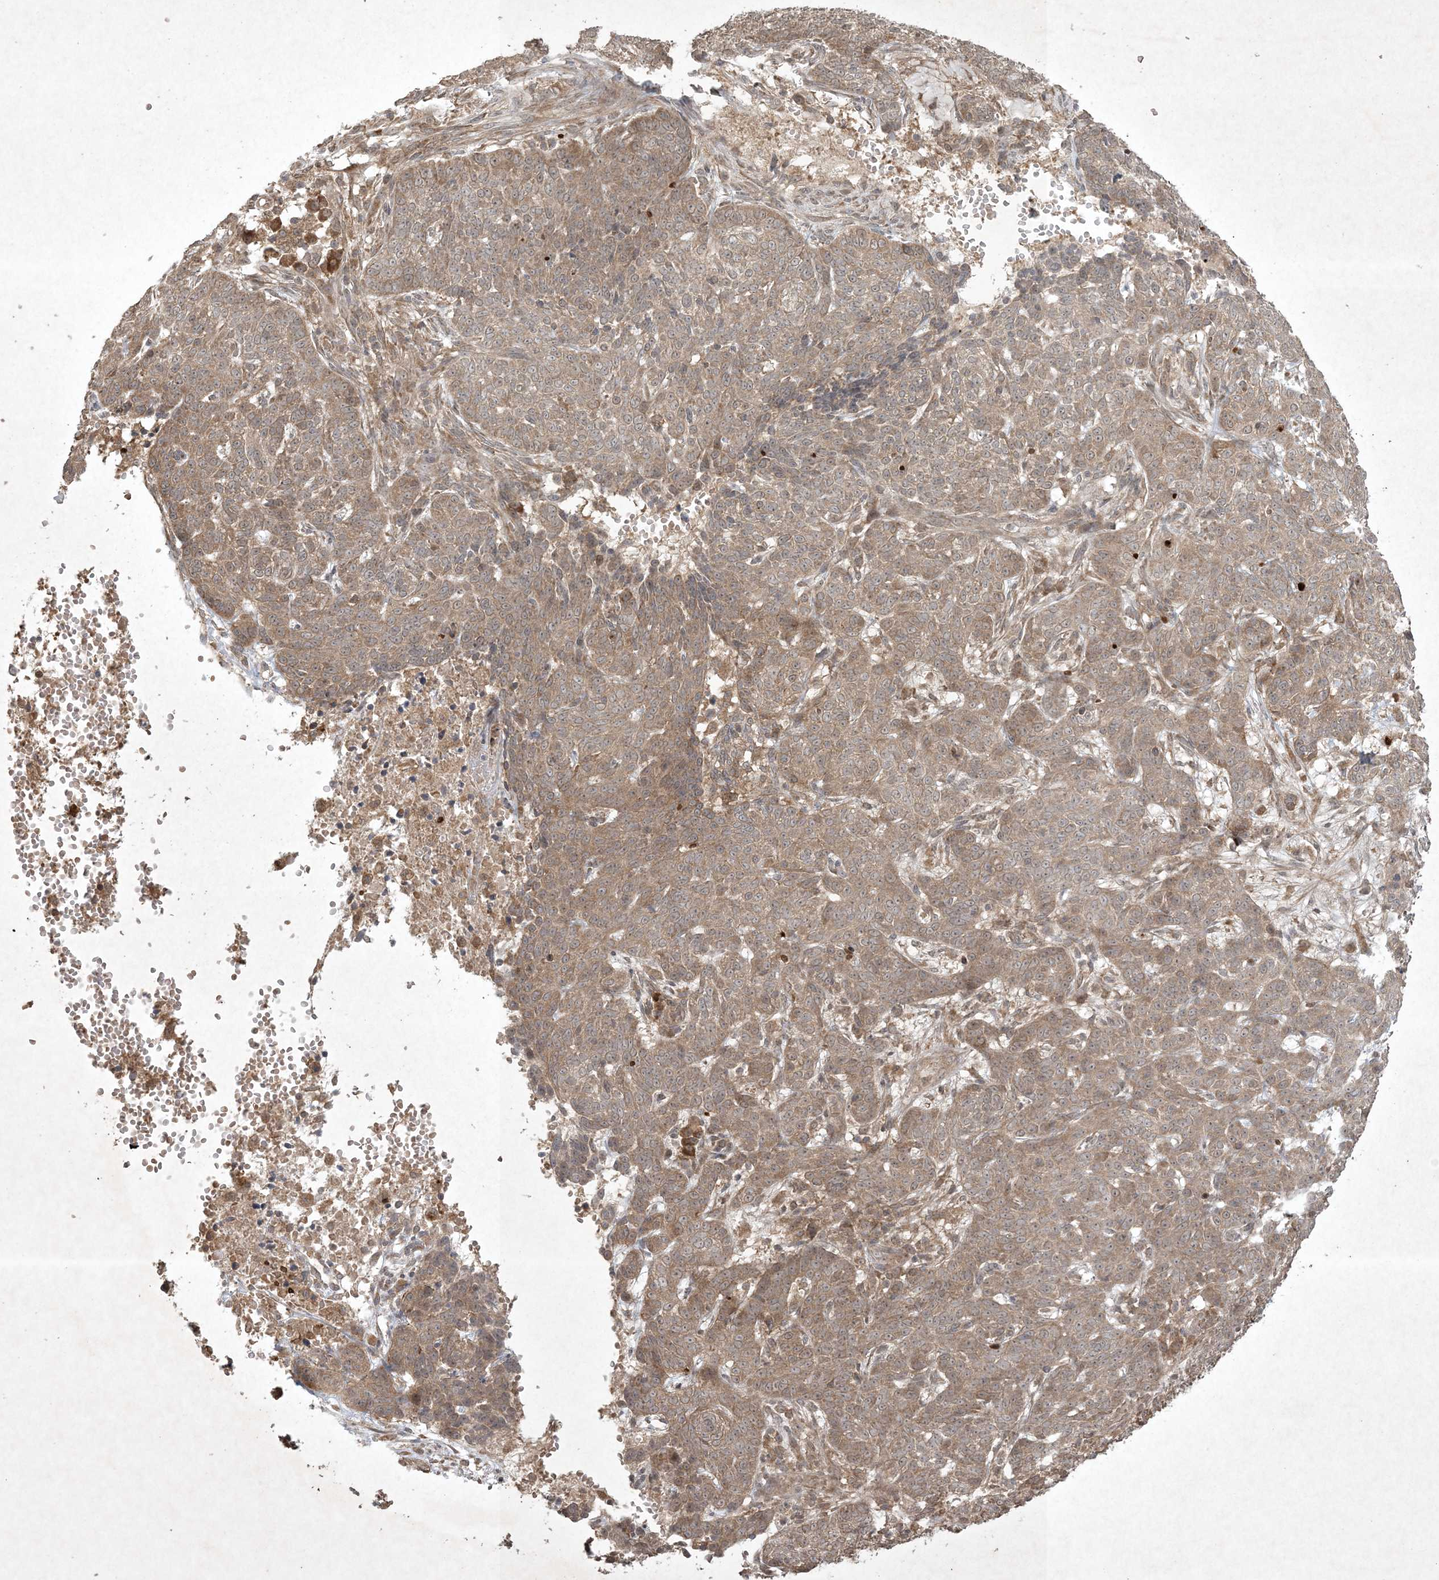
{"staining": {"intensity": "moderate", "quantity": ">75%", "location": "cytoplasmic/membranous,nuclear"}, "tissue": "skin cancer", "cell_type": "Tumor cells", "image_type": "cancer", "snomed": [{"axis": "morphology", "description": "Basal cell carcinoma"}, {"axis": "topography", "description": "Skin"}], "caption": "This photomicrograph exhibits immunohistochemistry staining of skin cancer (basal cell carcinoma), with medium moderate cytoplasmic/membranous and nuclear expression in about >75% of tumor cells.", "gene": "NRBP2", "patient": {"sex": "male", "age": 85}}